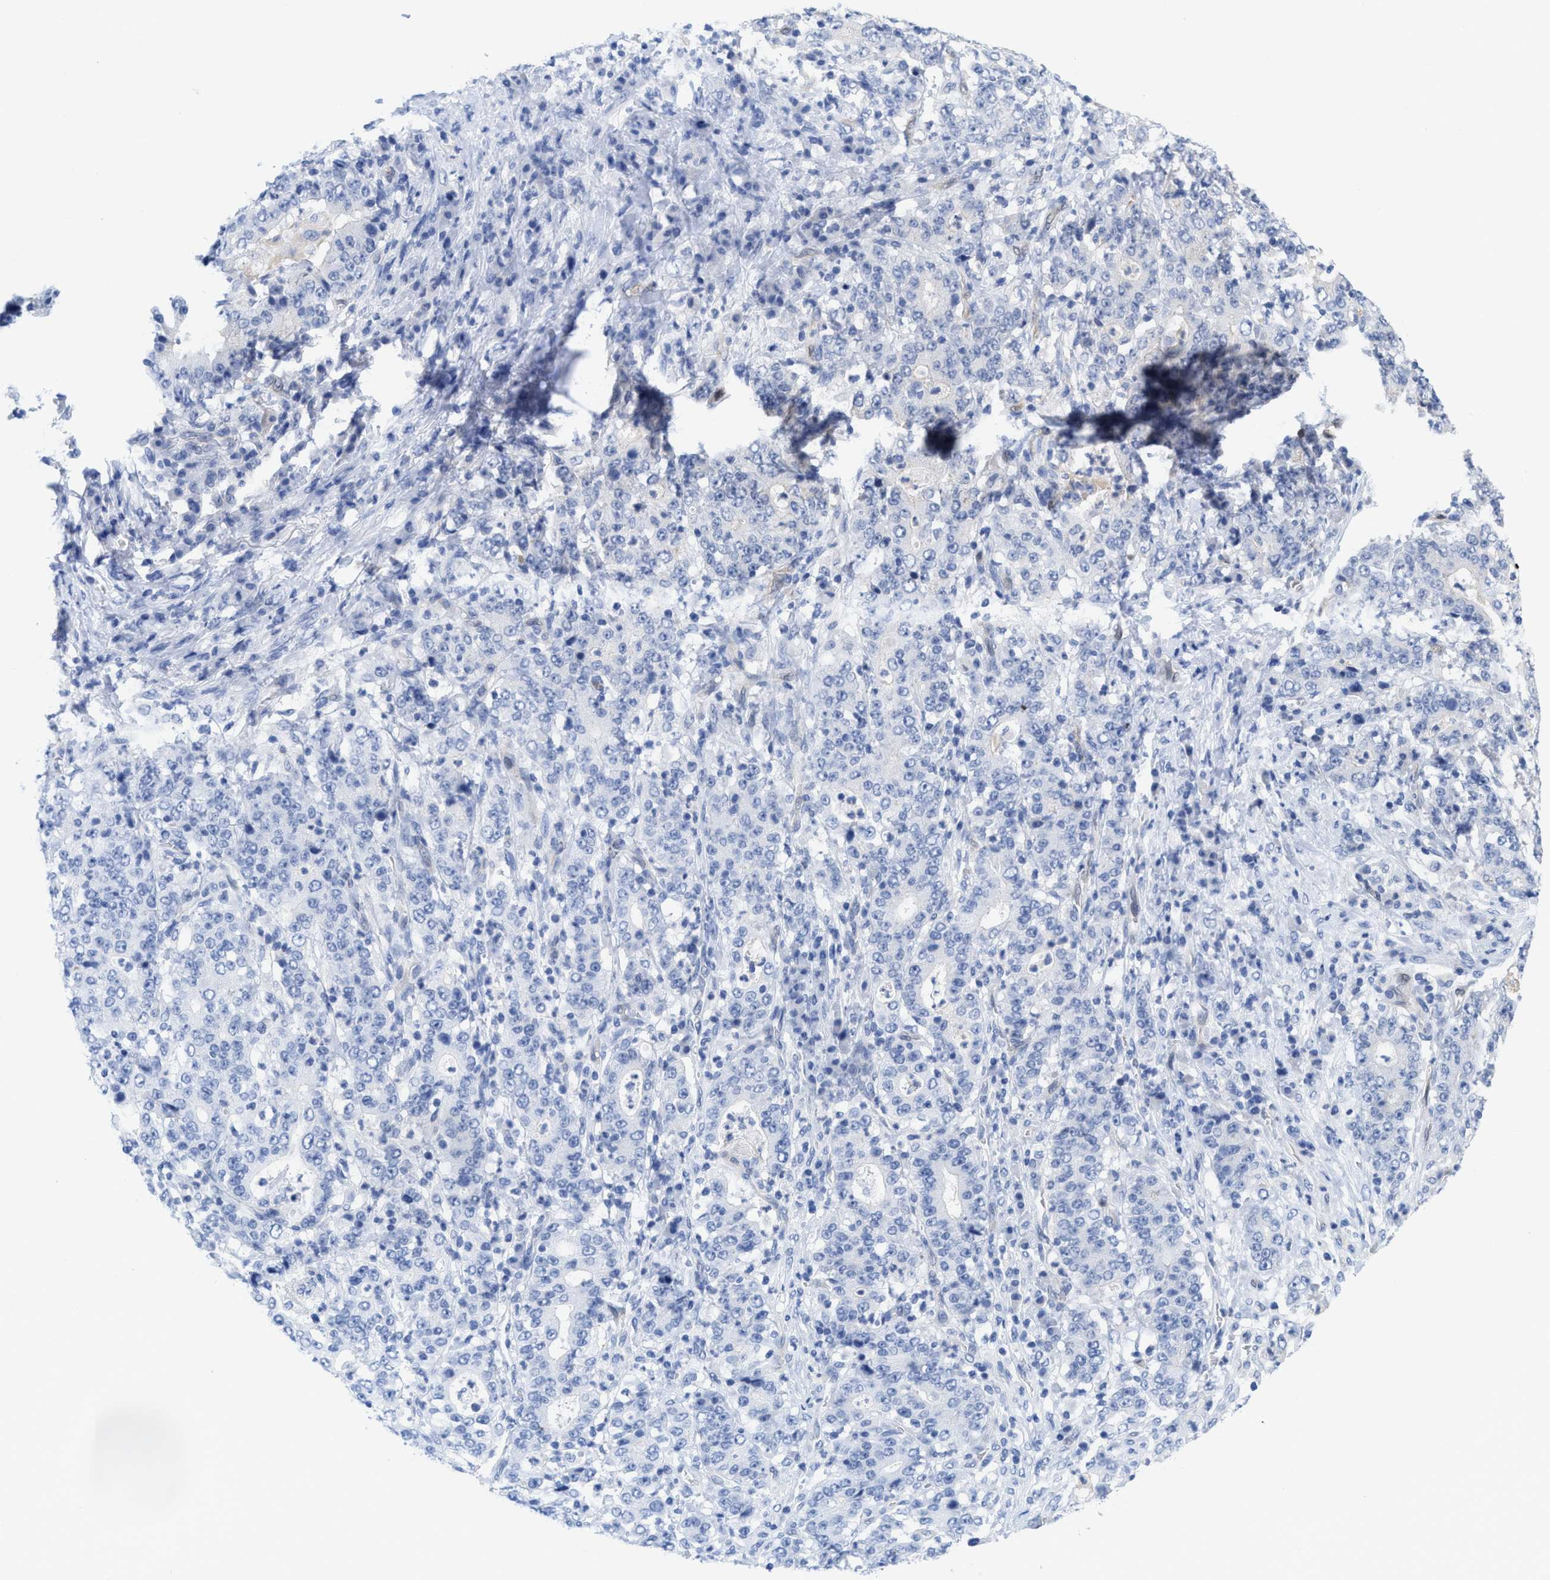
{"staining": {"intensity": "negative", "quantity": "none", "location": "none"}, "tissue": "stomach cancer", "cell_type": "Tumor cells", "image_type": "cancer", "snomed": [{"axis": "morphology", "description": "Normal tissue, NOS"}, {"axis": "morphology", "description": "Adenocarcinoma, NOS"}, {"axis": "topography", "description": "Stomach, upper"}, {"axis": "topography", "description": "Stomach"}], "caption": "Histopathology image shows no protein expression in tumor cells of stomach adenocarcinoma tissue. (DAB (3,3'-diaminobenzidine) immunohistochemistry visualized using brightfield microscopy, high magnification).", "gene": "LDAF1", "patient": {"sex": "male", "age": 59}}